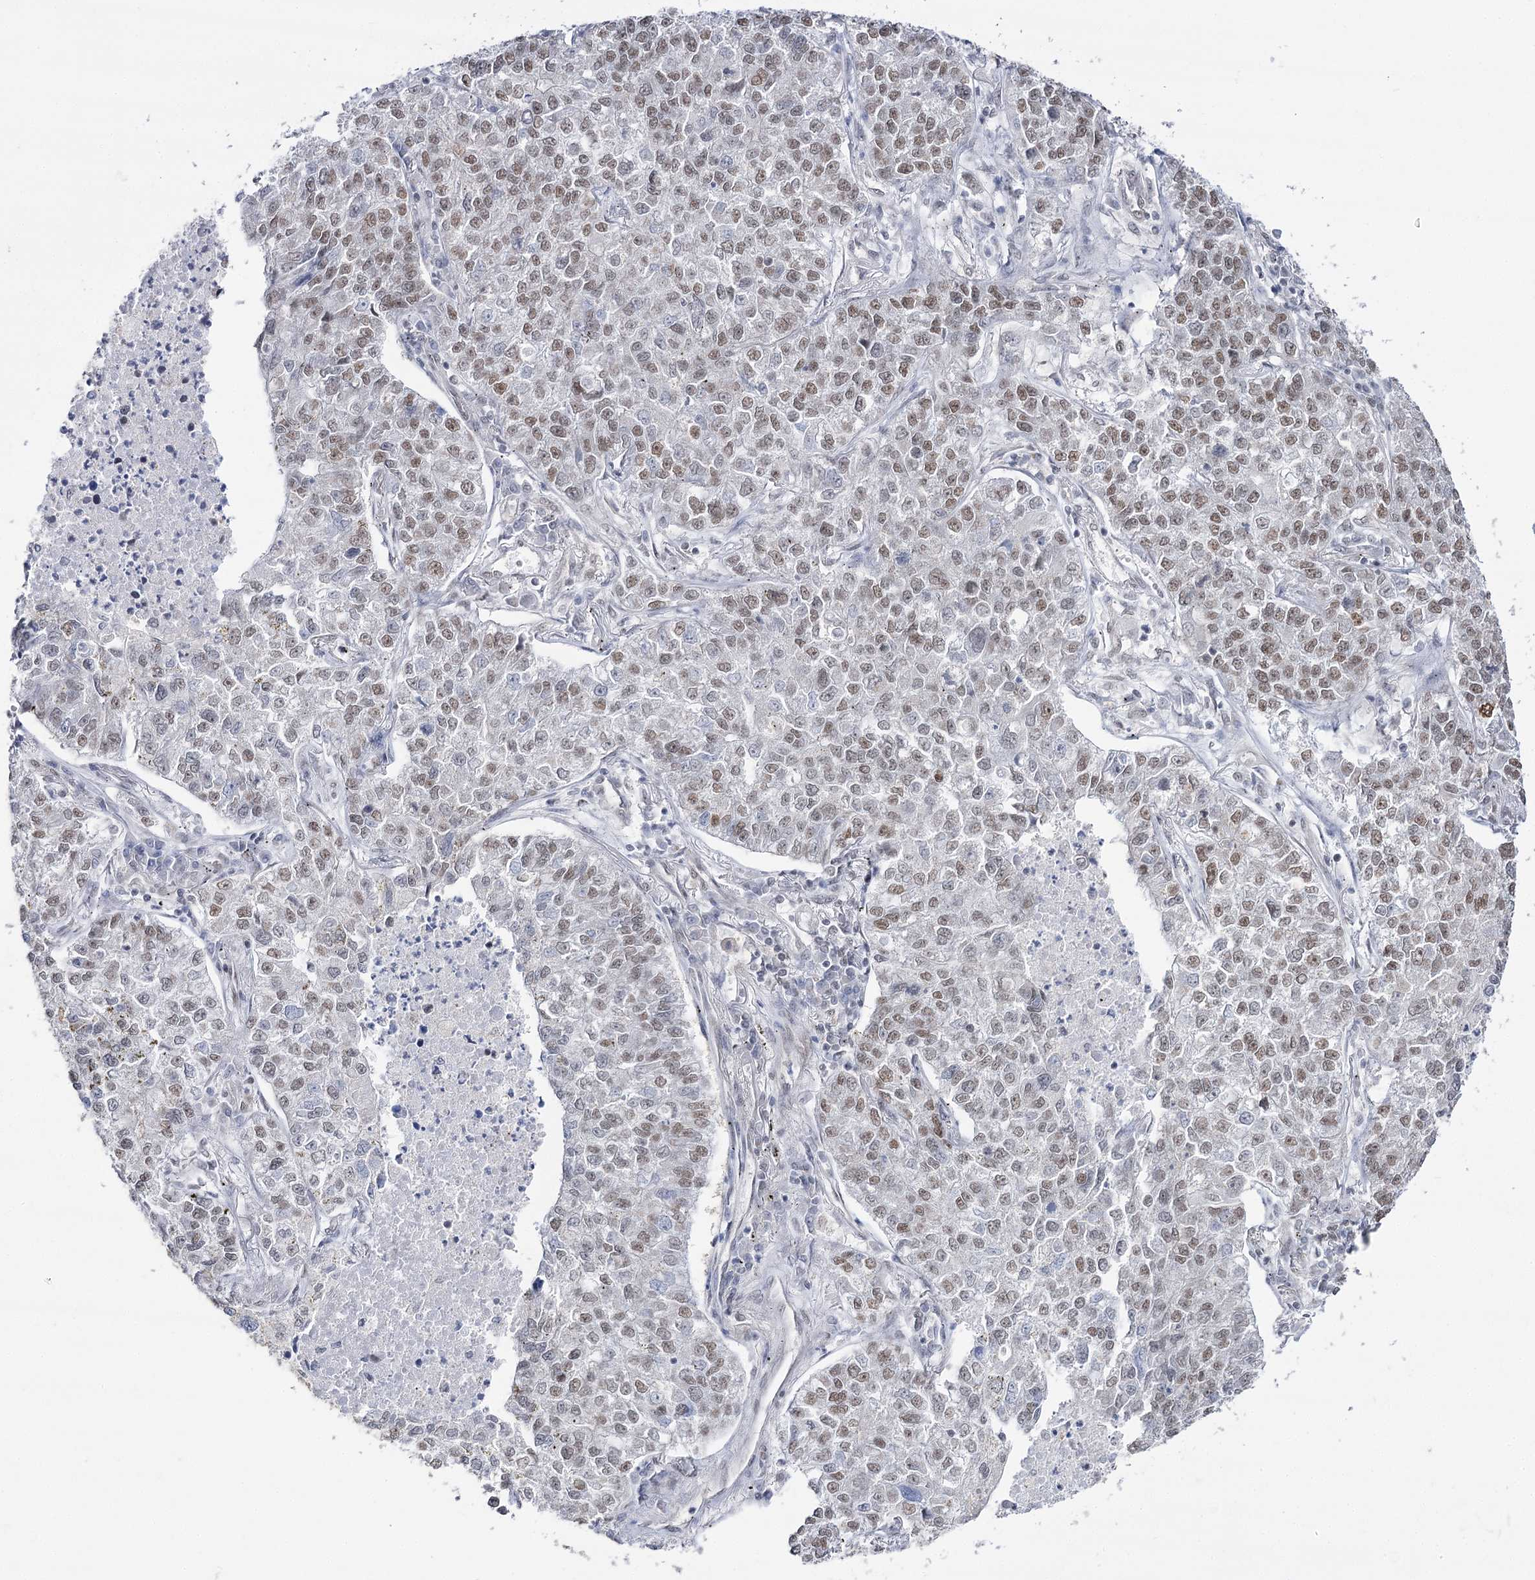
{"staining": {"intensity": "moderate", "quantity": "25%-75%", "location": "nuclear"}, "tissue": "lung cancer", "cell_type": "Tumor cells", "image_type": "cancer", "snomed": [{"axis": "morphology", "description": "Adenocarcinoma, NOS"}, {"axis": "topography", "description": "Lung"}], "caption": "Moderate nuclear positivity is present in about 25%-75% of tumor cells in lung adenocarcinoma.", "gene": "VGLL4", "patient": {"sex": "male", "age": 49}}